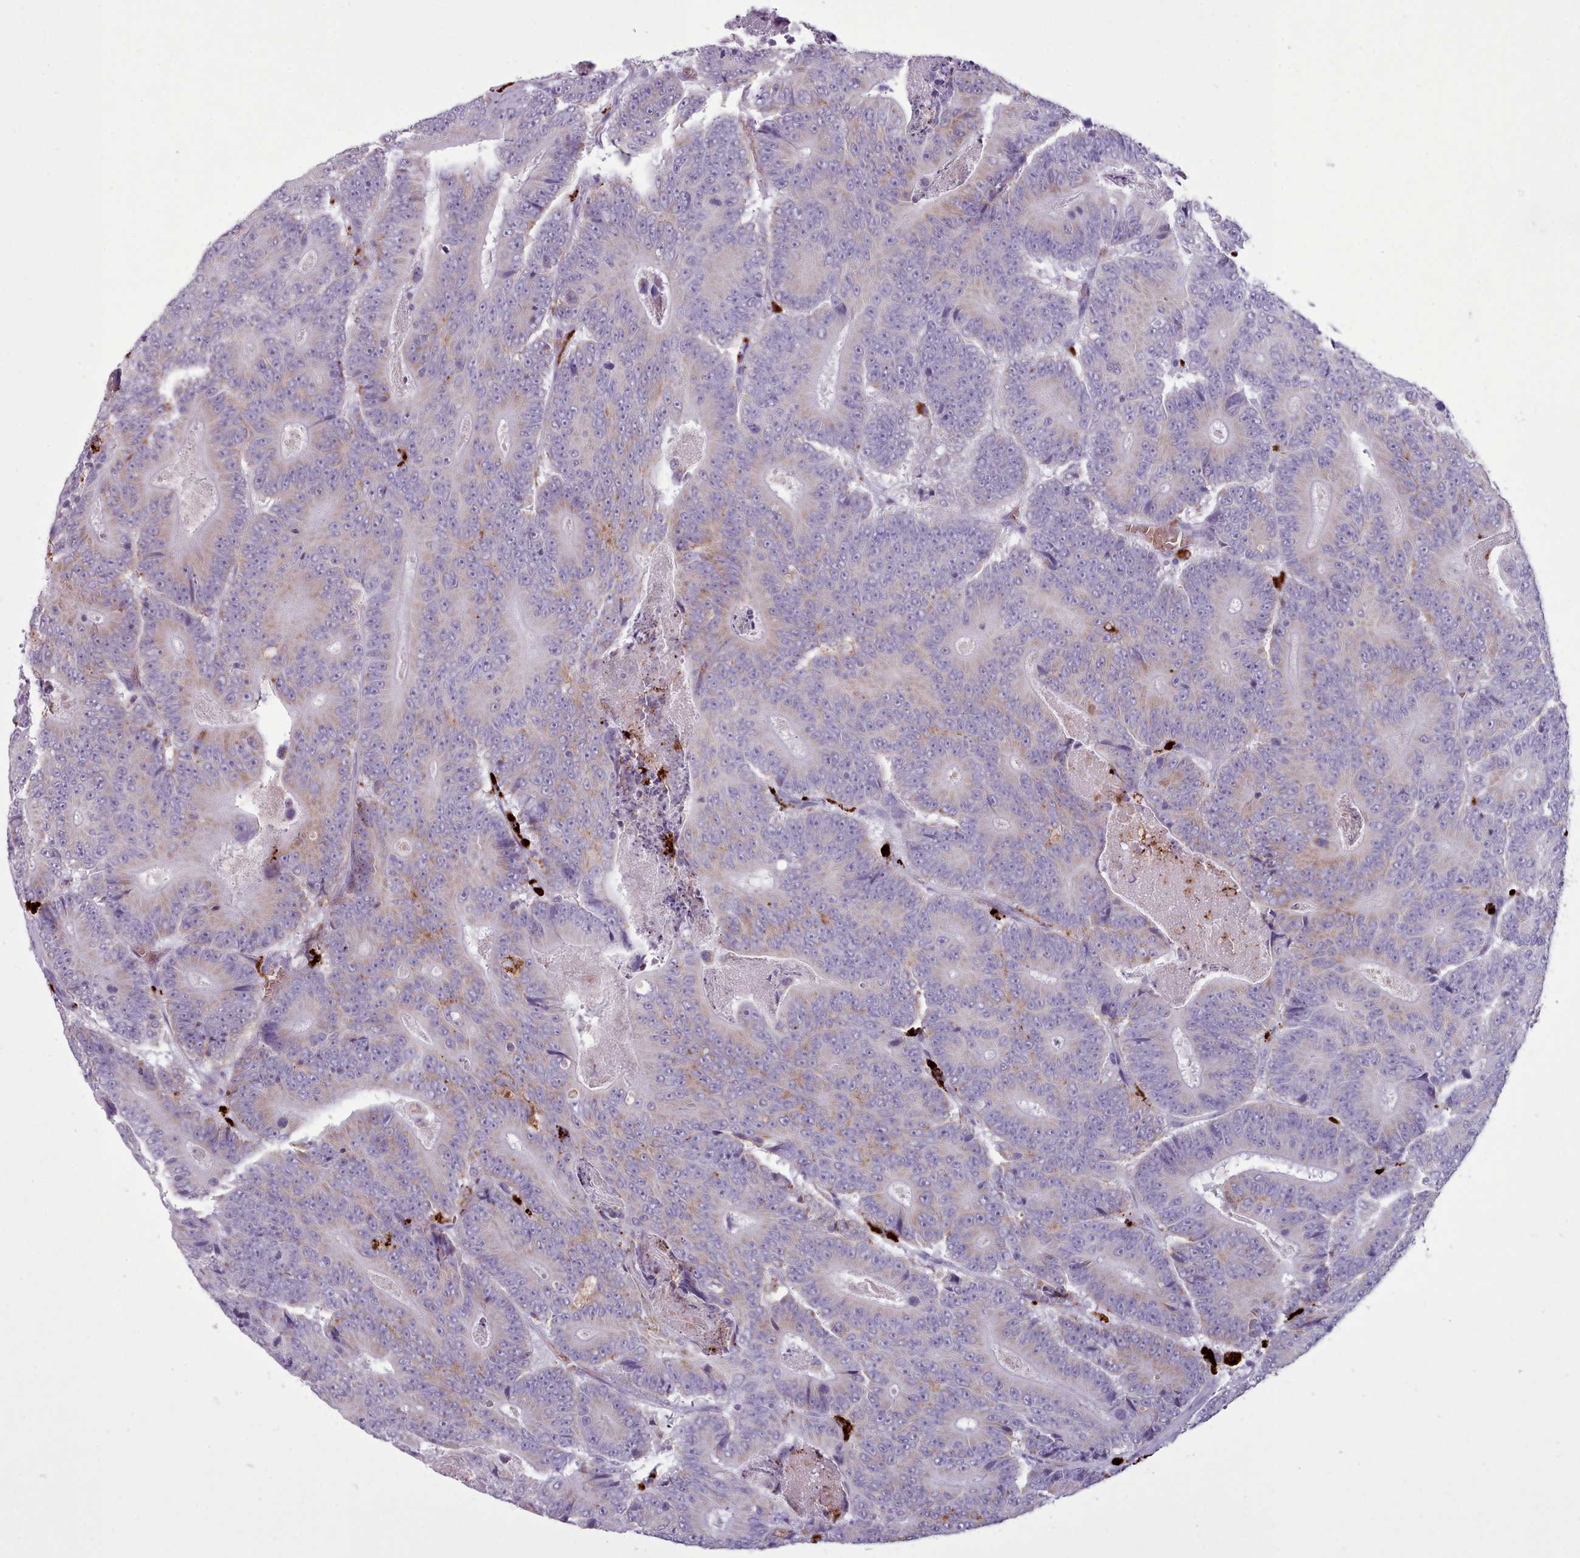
{"staining": {"intensity": "weak", "quantity": "25%-75%", "location": "cytoplasmic/membranous"}, "tissue": "colorectal cancer", "cell_type": "Tumor cells", "image_type": "cancer", "snomed": [{"axis": "morphology", "description": "Adenocarcinoma, NOS"}, {"axis": "topography", "description": "Colon"}], "caption": "Immunohistochemical staining of adenocarcinoma (colorectal) displays low levels of weak cytoplasmic/membranous protein staining in approximately 25%-75% of tumor cells. The protein of interest is shown in brown color, while the nuclei are stained blue.", "gene": "AK4", "patient": {"sex": "male", "age": 83}}